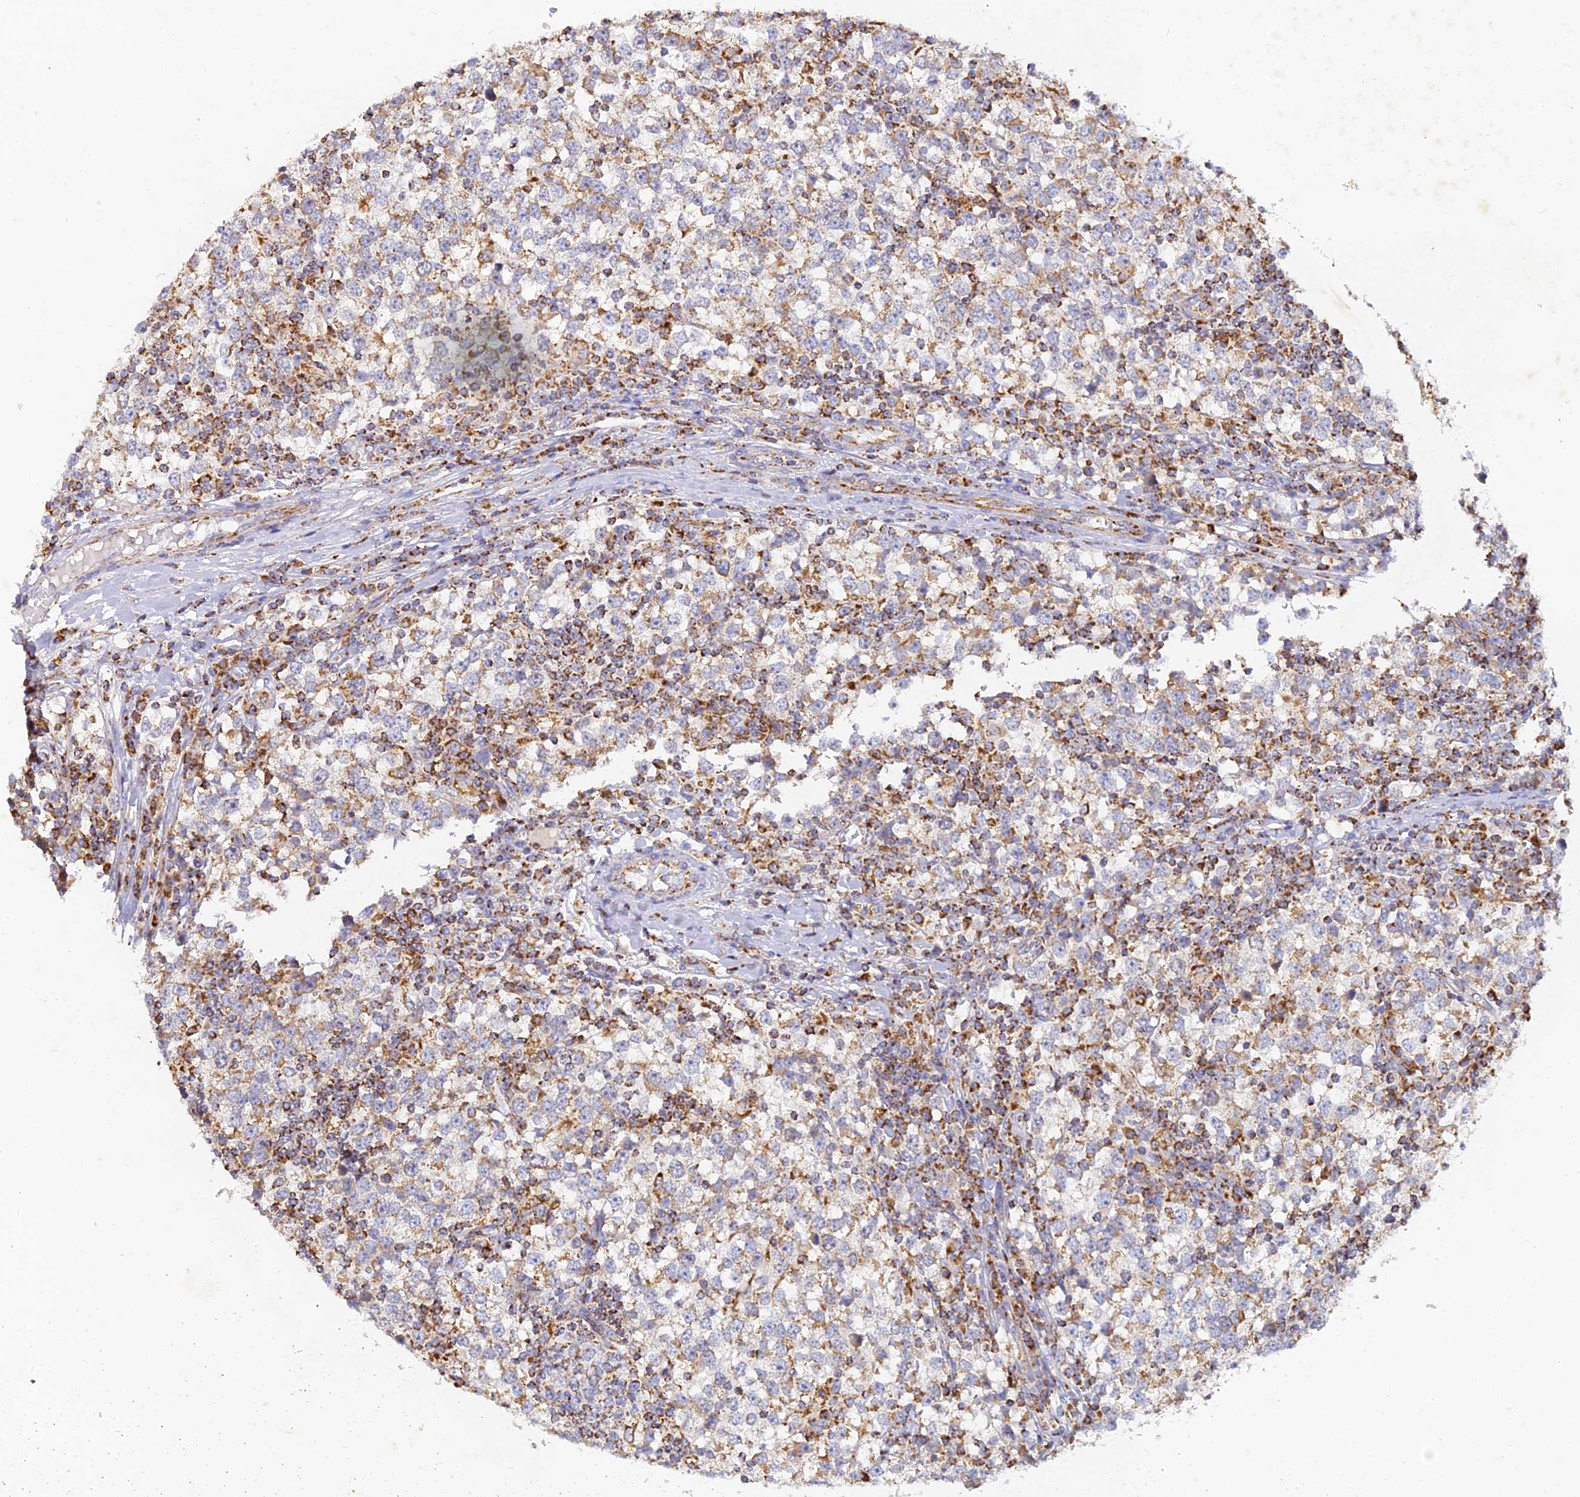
{"staining": {"intensity": "weak", "quantity": "25%-75%", "location": "cytoplasmic/membranous"}, "tissue": "testis cancer", "cell_type": "Tumor cells", "image_type": "cancer", "snomed": [{"axis": "morphology", "description": "Seminoma, NOS"}, {"axis": "topography", "description": "Testis"}], "caption": "Immunohistochemical staining of human testis cancer (seminoma) demonstrates low levels of weak cytoplasmic/membranous expression in approximately 25%-75% of tumor cells. The staining is performed using DAB (3,3'-diaminobenzidine) brown chromogen to label protein expression. The nuclei are counter-stained blue using hematoxylin.", "gene": "DONSON", "patient": {"sex": "male", "age": 65}}